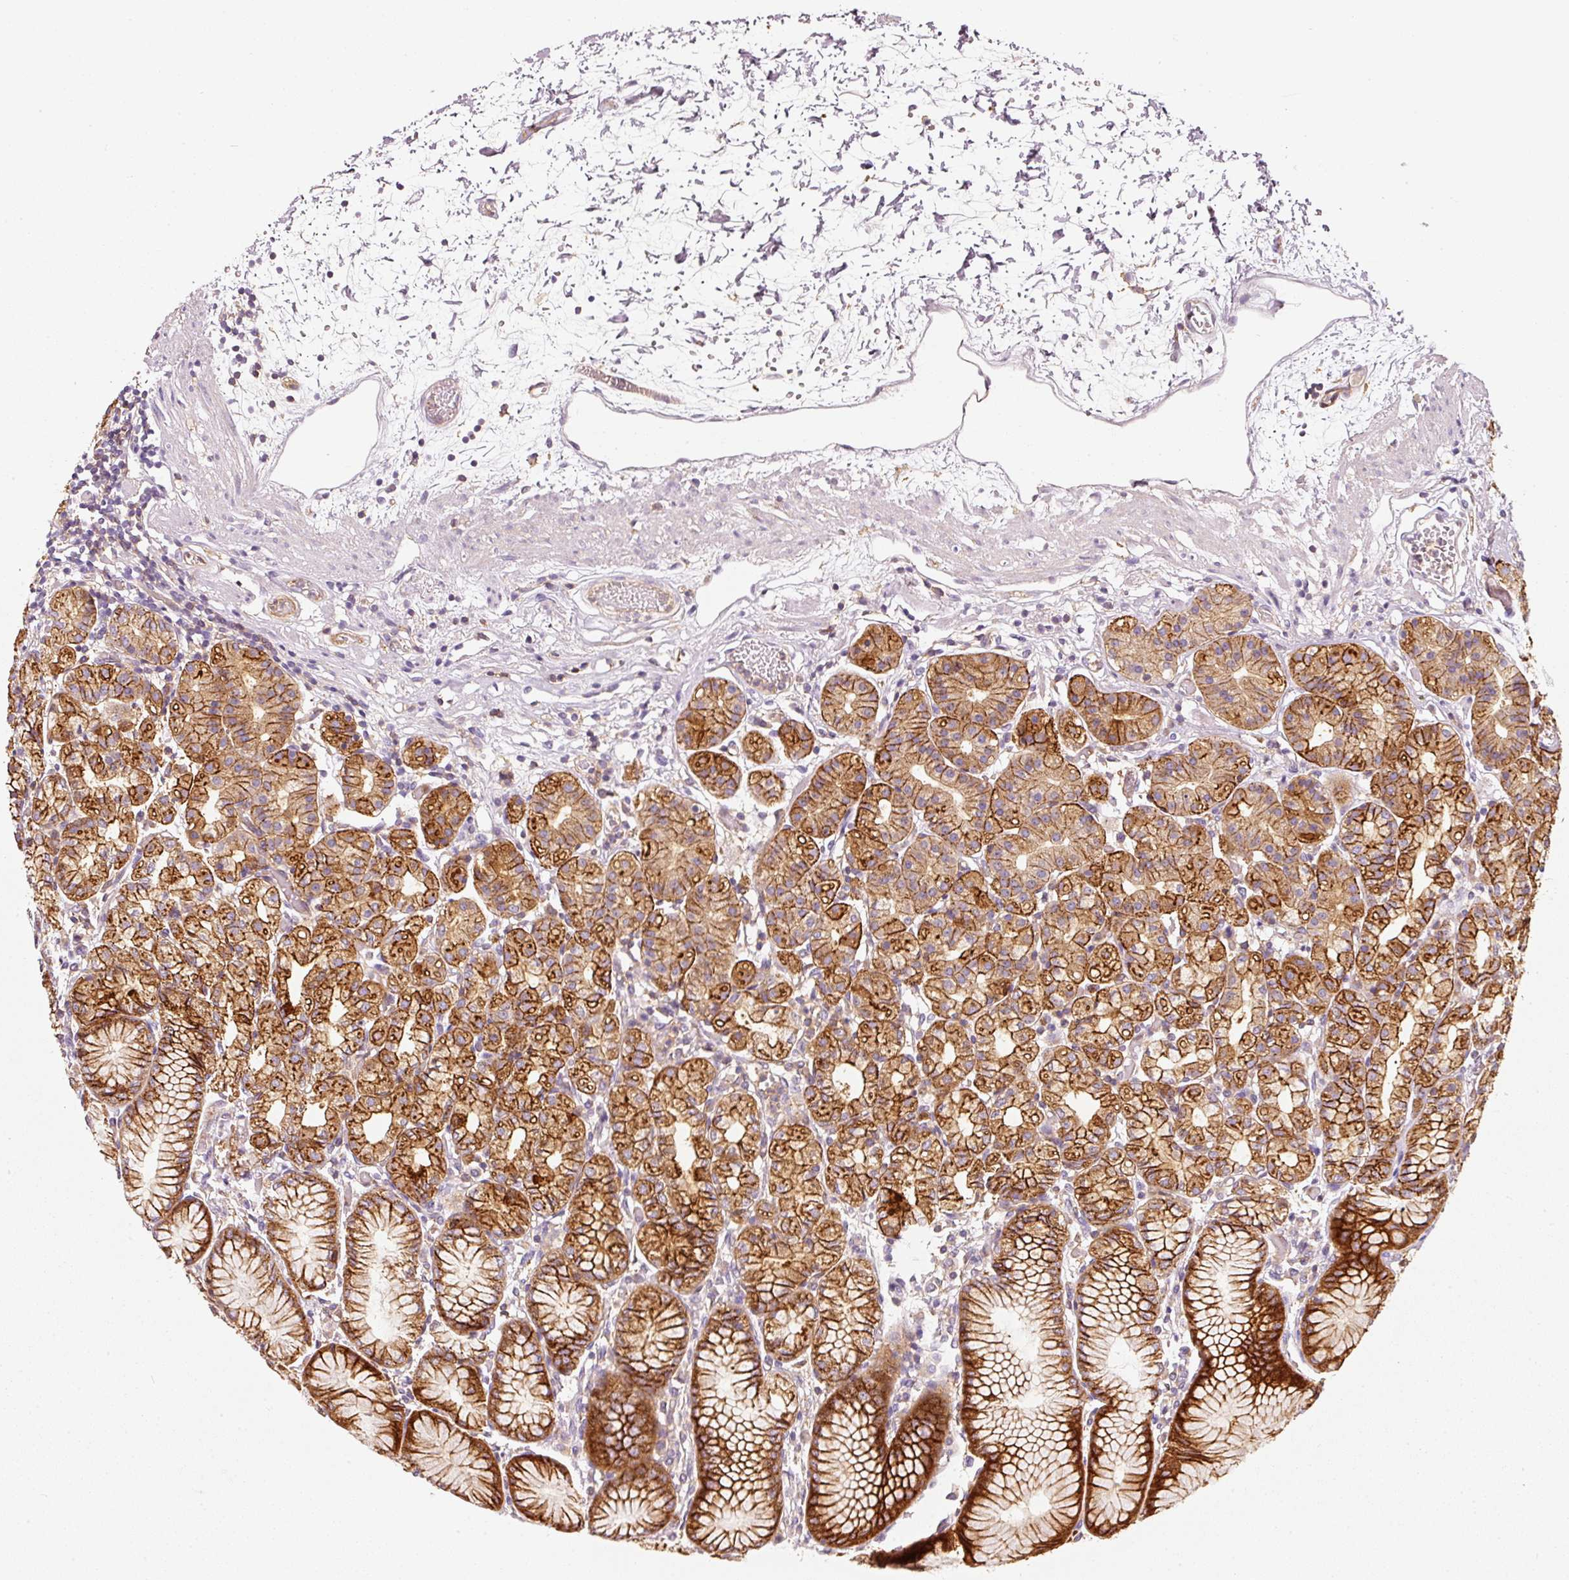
{"staining": {"intensity": "strong", "quantity": "25%-75%", "location": "cytoplasmic/membranous"}, "tissue": "stomach", "cell_type": "Glandular cells", "image_type": "normal", "snomed": [{"axis": "morphology", "description": "Normal tissue, NOS"}, {"axis": "topography", "description": "Stomach"}], "caption": "An IHC micrograph of unremarkable tissue is shown. Protein staining in brown shows strong cytoplasmic/membranous positivity in stomach within glandular cells.", "gene": "IQGAP2", "patient": {"sex": "female", "age": 57}}